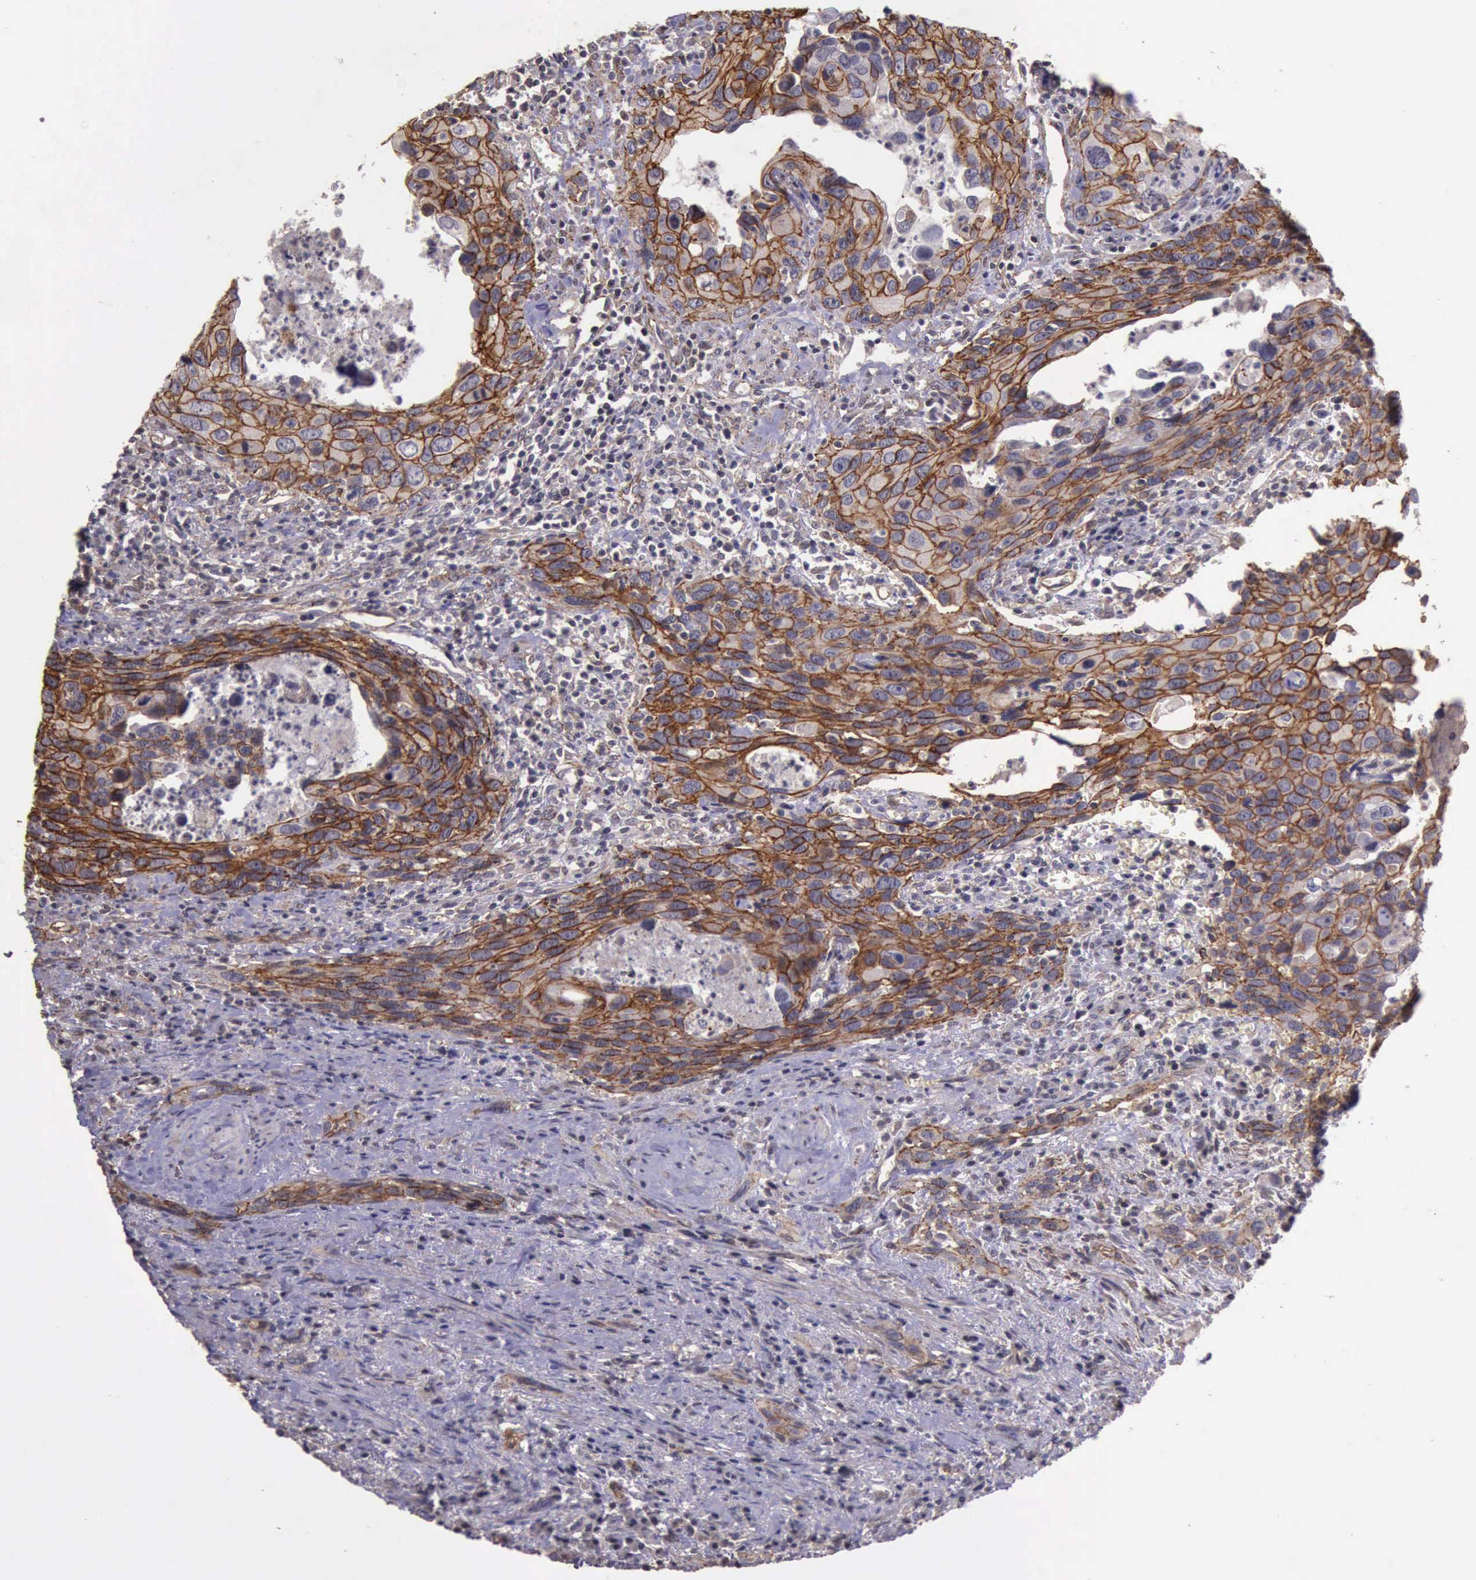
{"staining": {"intensity": "moderate", "quantity": ">75%", "location": "cytoplasmic/membranous"}, "tissue": "urothelial cancer", "cell_type": "Tumor cells", "image_type": "cancer", "snomed": [{"axis": "morphology", "description": "Urothelial carcinoma, High grade"}, {"axis": "topography", "description": "Urinary bladder"}], "caption": "Urothelial cancer stained with immunohistochemistry displays moderate cytoplasmic/membranous expression in about >75% of tumor cells.", "gene": "CTNNB1", "patient": {"sex": "male", "age": 71}}